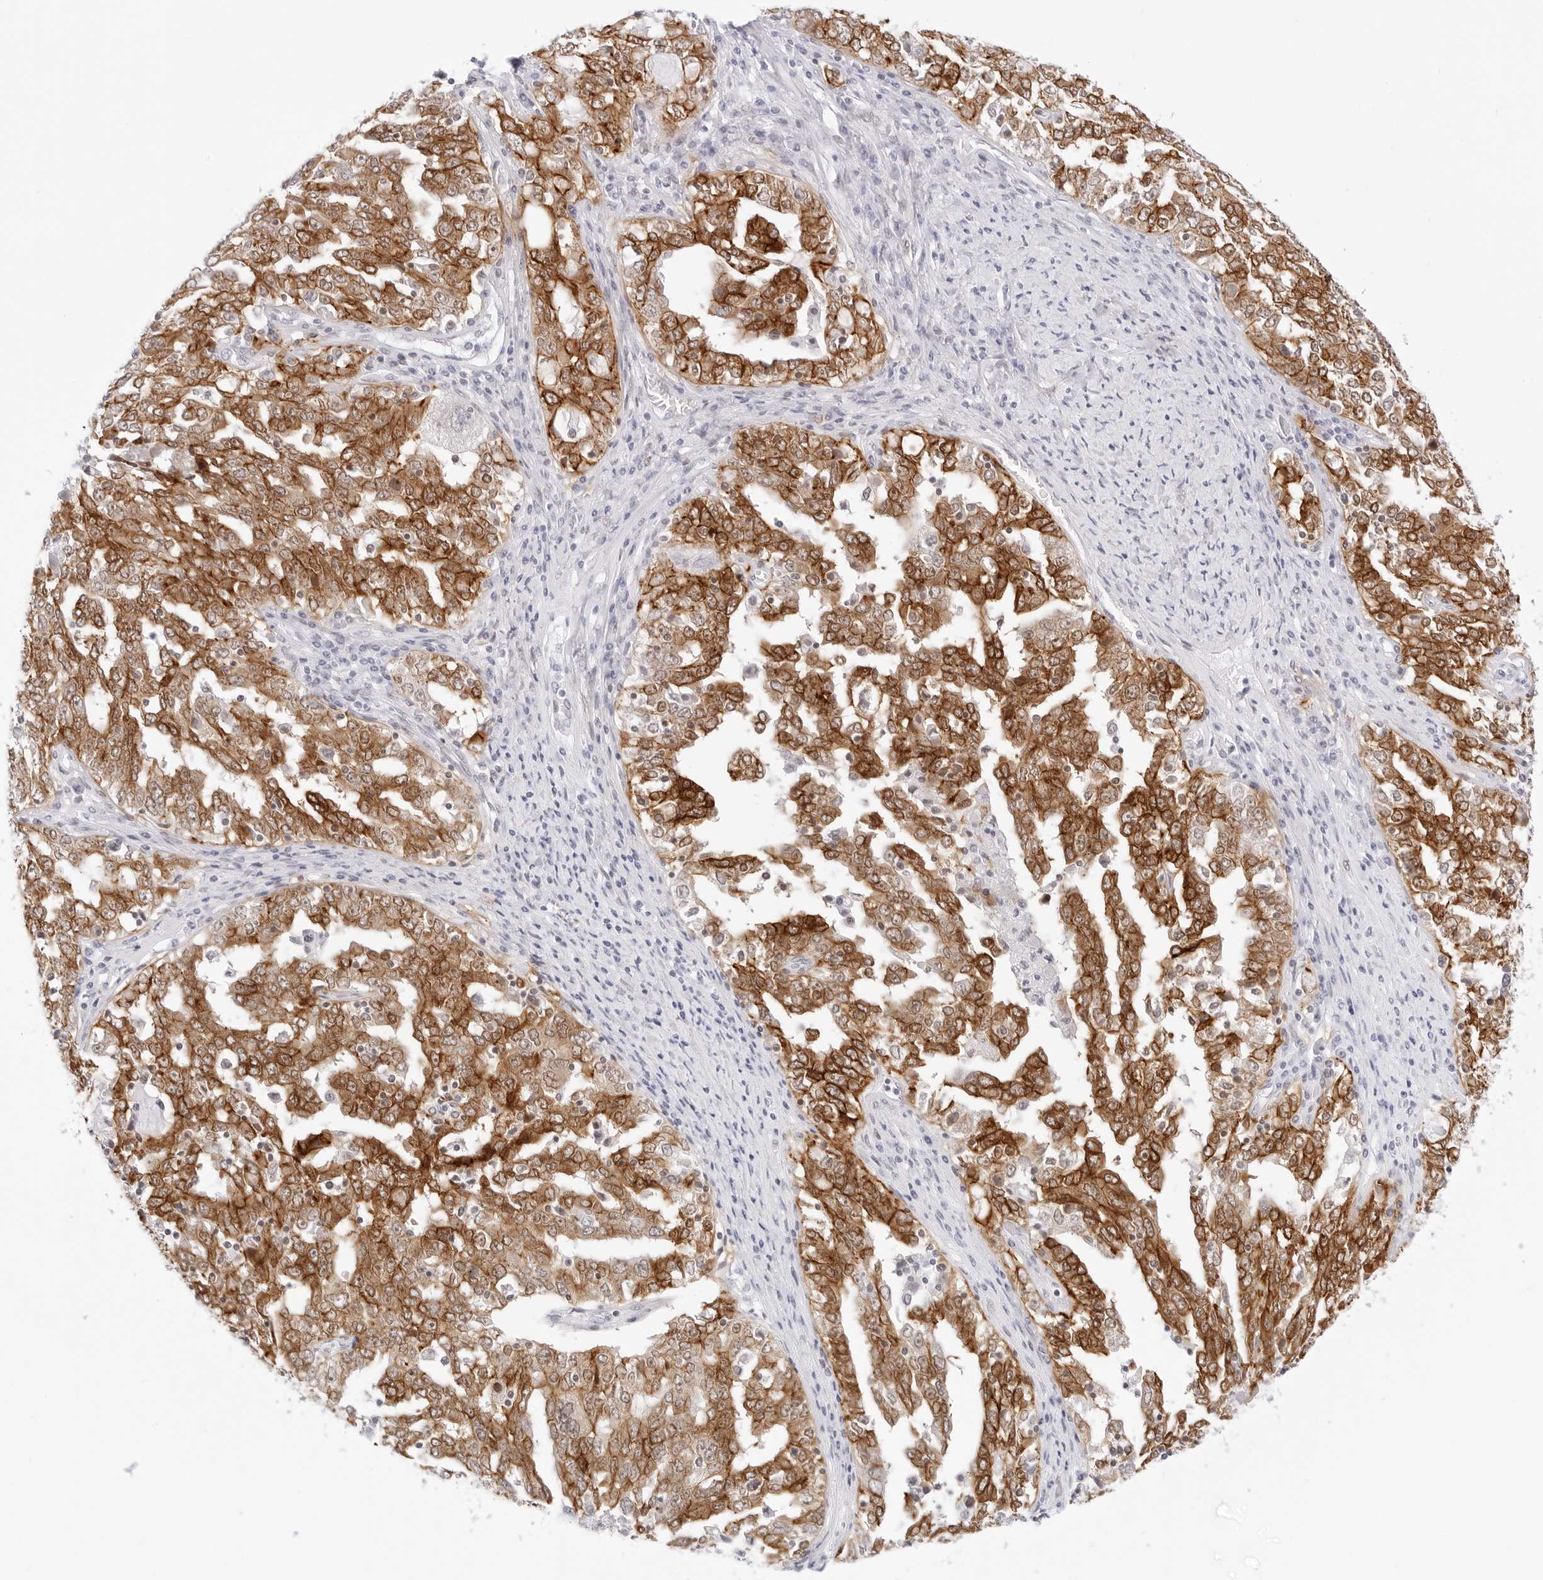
{"staining": {"intensity": "moderate", "quantity": ">75%", "location": "cytoplasmic/membranous"}, "tissue": "ovarian cancer", "cell_type": "Tumor cells", "image_type": "cancer", "snomed": [{"axis": "morphology", "description": "Carcinoma, endometroid"}, {"axis": "topography", "description": "Ovary"}], "caption": "Immunohistochemistry photomicrograph of human ovarian endometroid carcinoma stained for a protein (brown), which demonstrates medium levels of moderate cytoplasmic/membranous expression in approximately >75% of tumor cells.", "gene": "CDH1", "patient": {"sex": "female", "age": 62}}